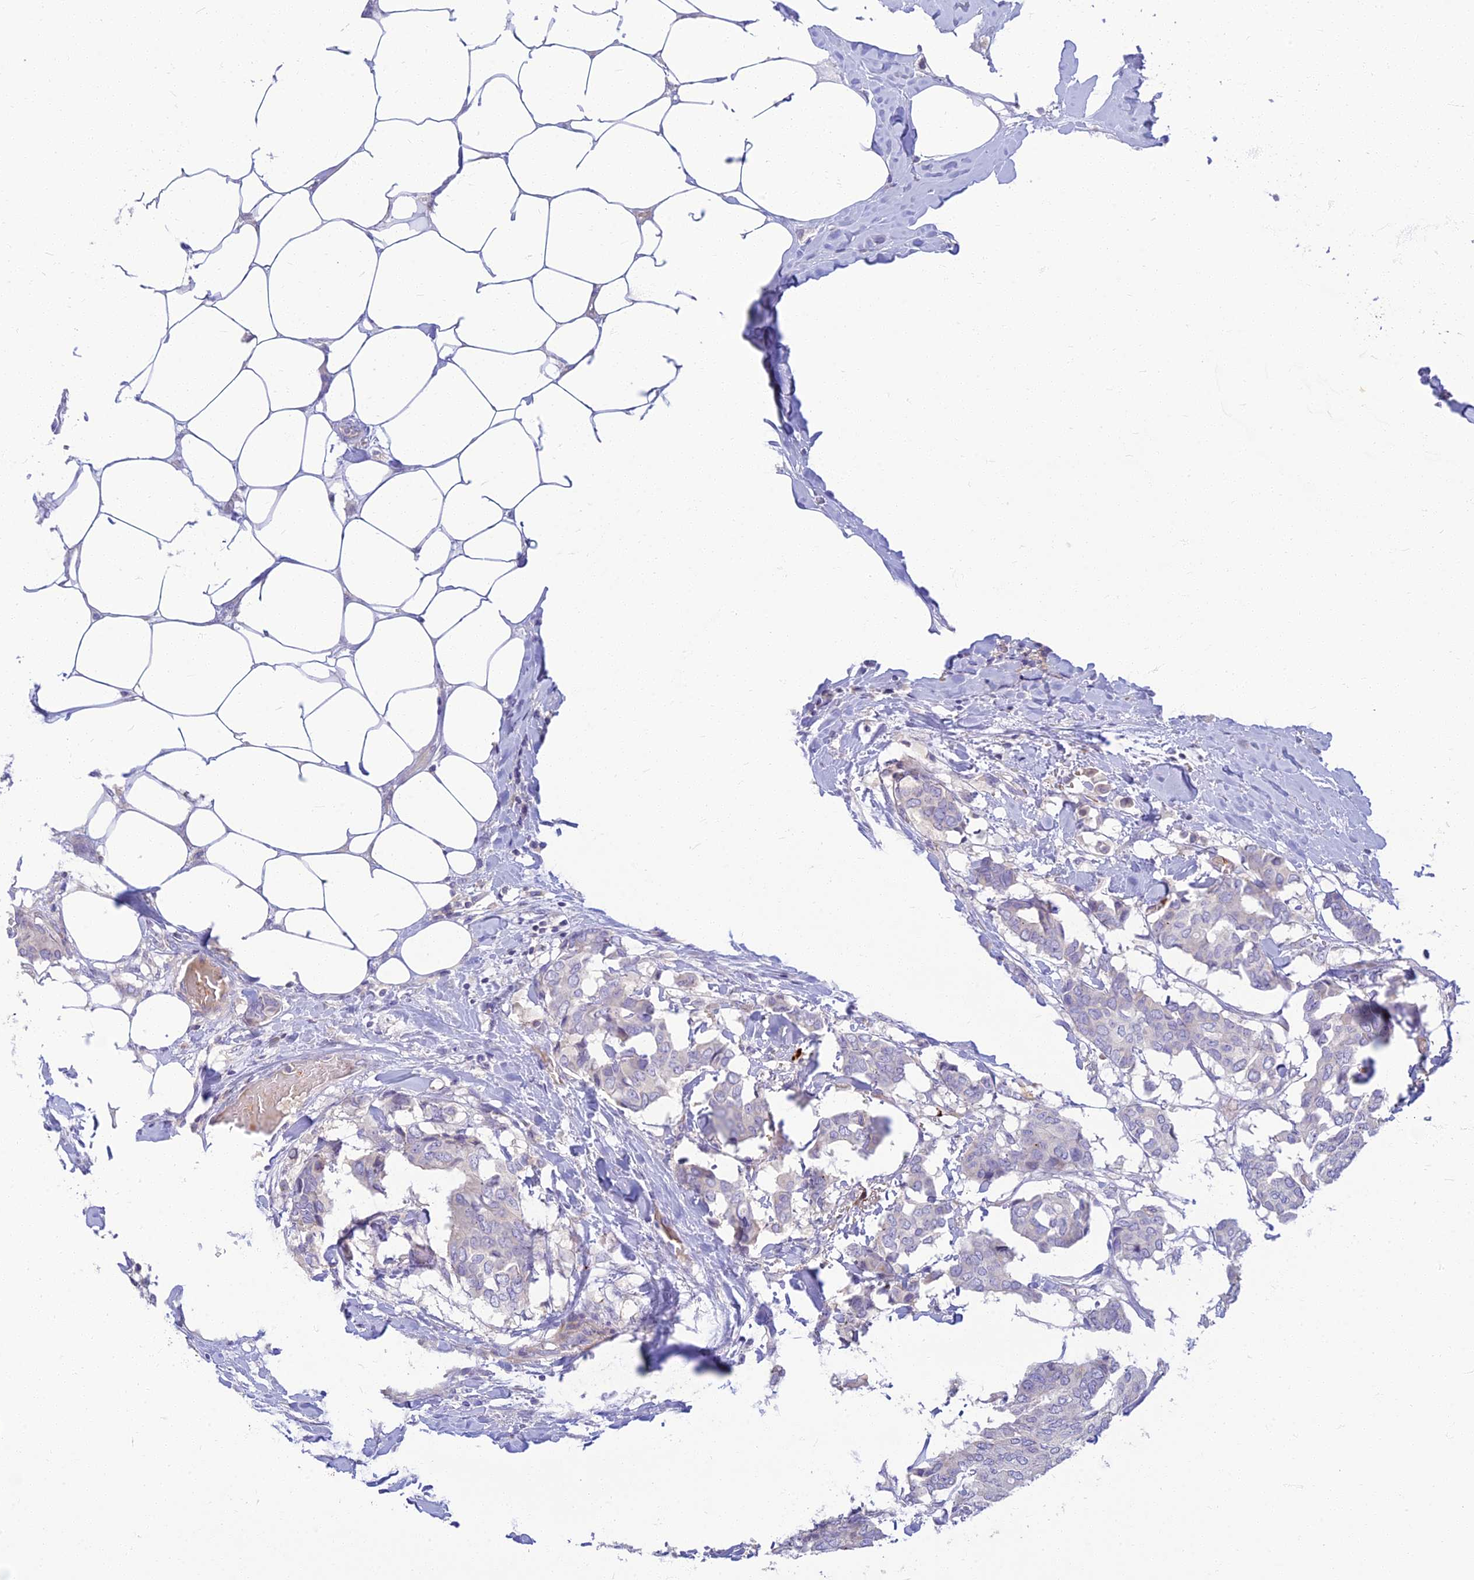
{"staining": {"intensity": "negative", "quantity": "none", "location": "none"}, "tissue": "breast cancer", "cell_type": "Tumor cells", "image_type": "cancer", "snomed": [{"axis": "morphology", "description": "Duct carcinoma"}, {"axis": "topography", "description": "Breast"}], "caption": "Image shows no protein positivity in tumor cells of breast infiltrating ductal carcinoma tissue.", "gene": "CLIP4", "patient": {"sex": "female", "age": 75}}